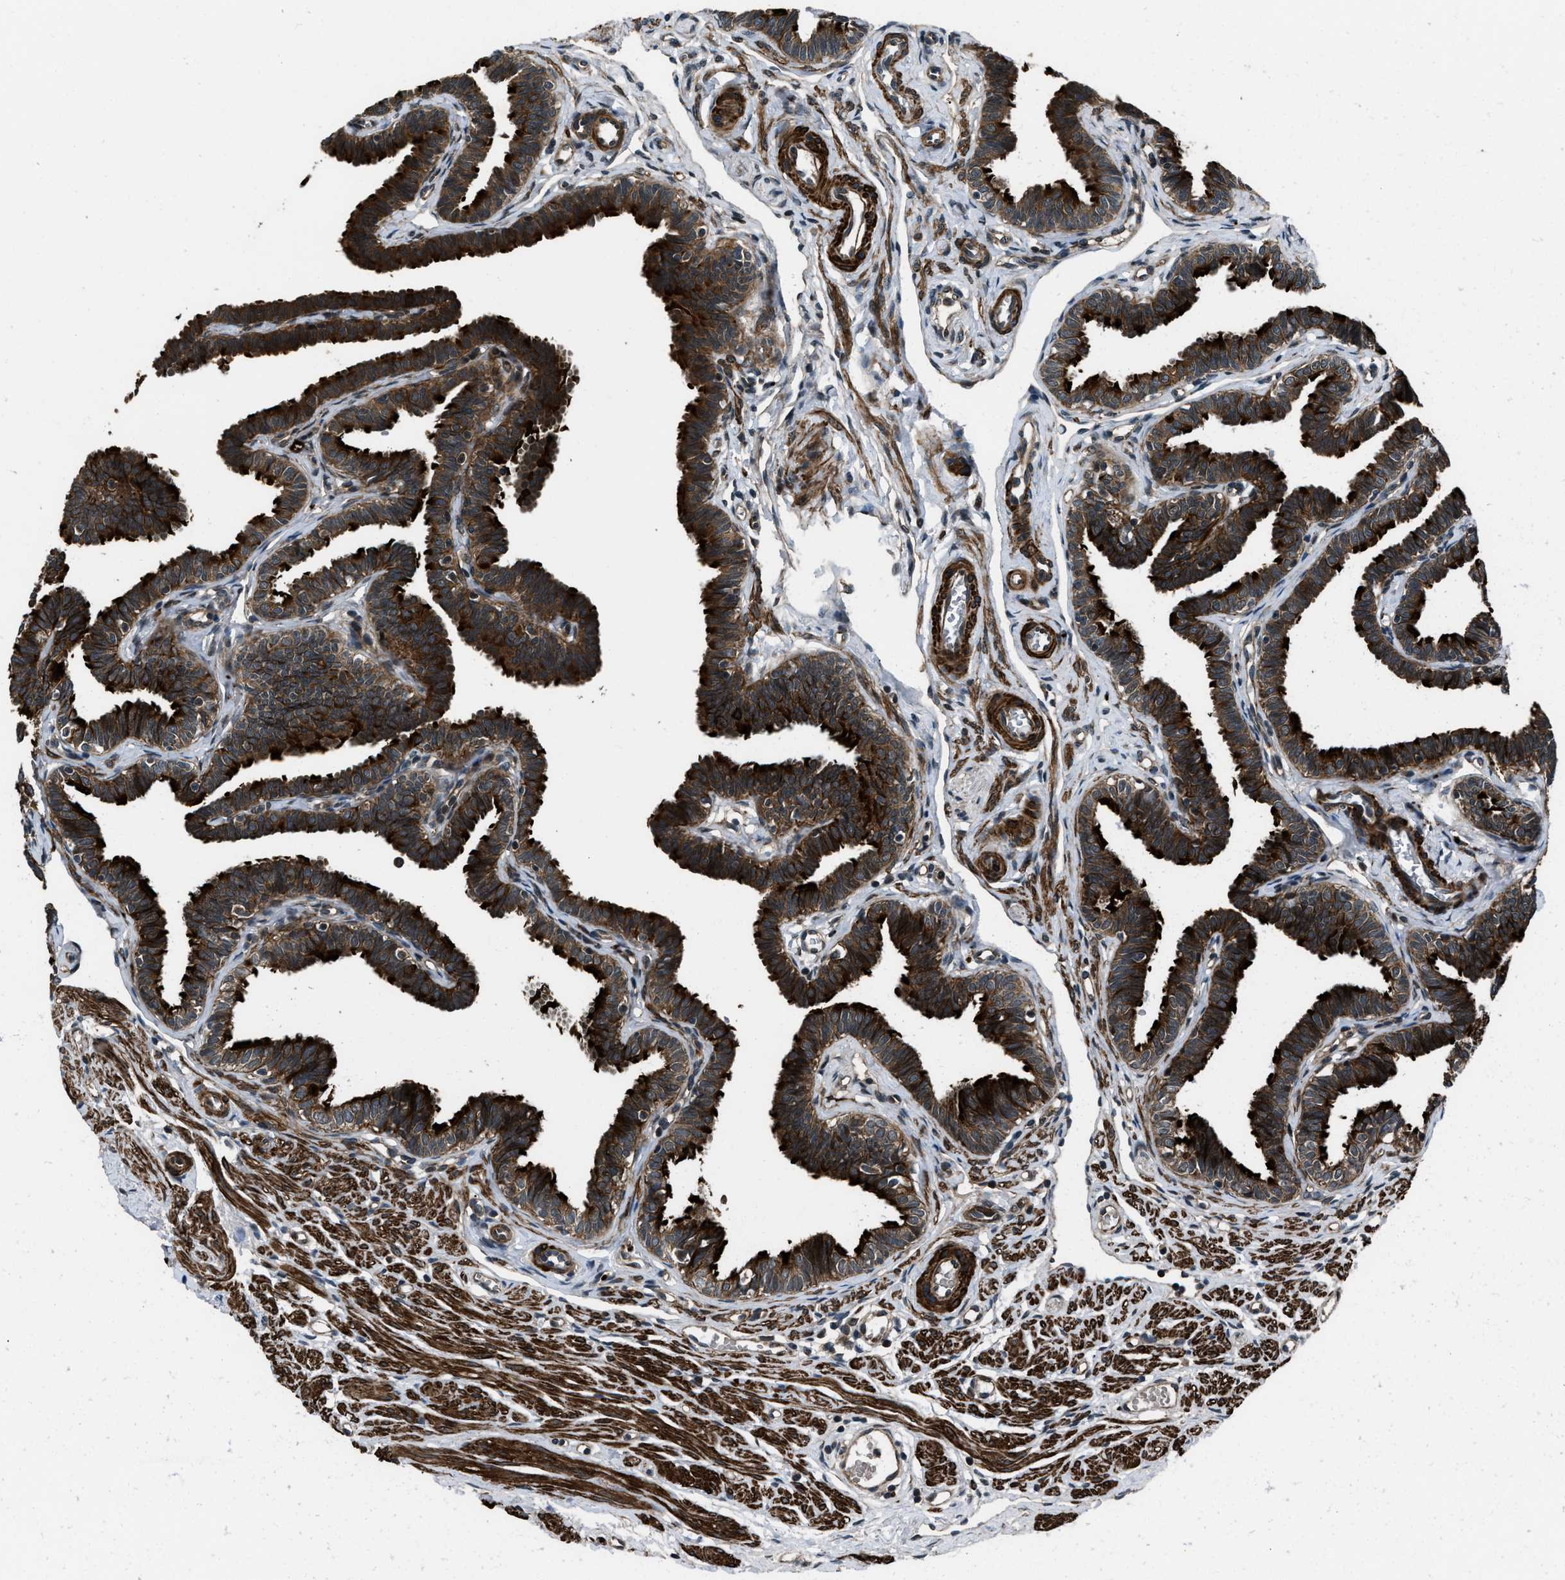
{"staining": {"intensity": "strong", "quantity": ">75%", "location": "cytoplasmic/membranous"}, "tissue": "fallopian tube", "cell_type": "Glandular cells", "image_type": "normal", "snomed": [{"axis": "morphology", "description": "Normal tissue, NOS"}, {"axis": "topography", "description": "Fallopian tube"}, {"axis": "topography", "description": "Ovary"}], "caption": "Protein staining of benign fallopian tube exhibits strong cytoplasmic/membranous staining in about >75% of glandular cells.", "gene": "IRAK4", "patient": {"sex": "female", "age": 23}}